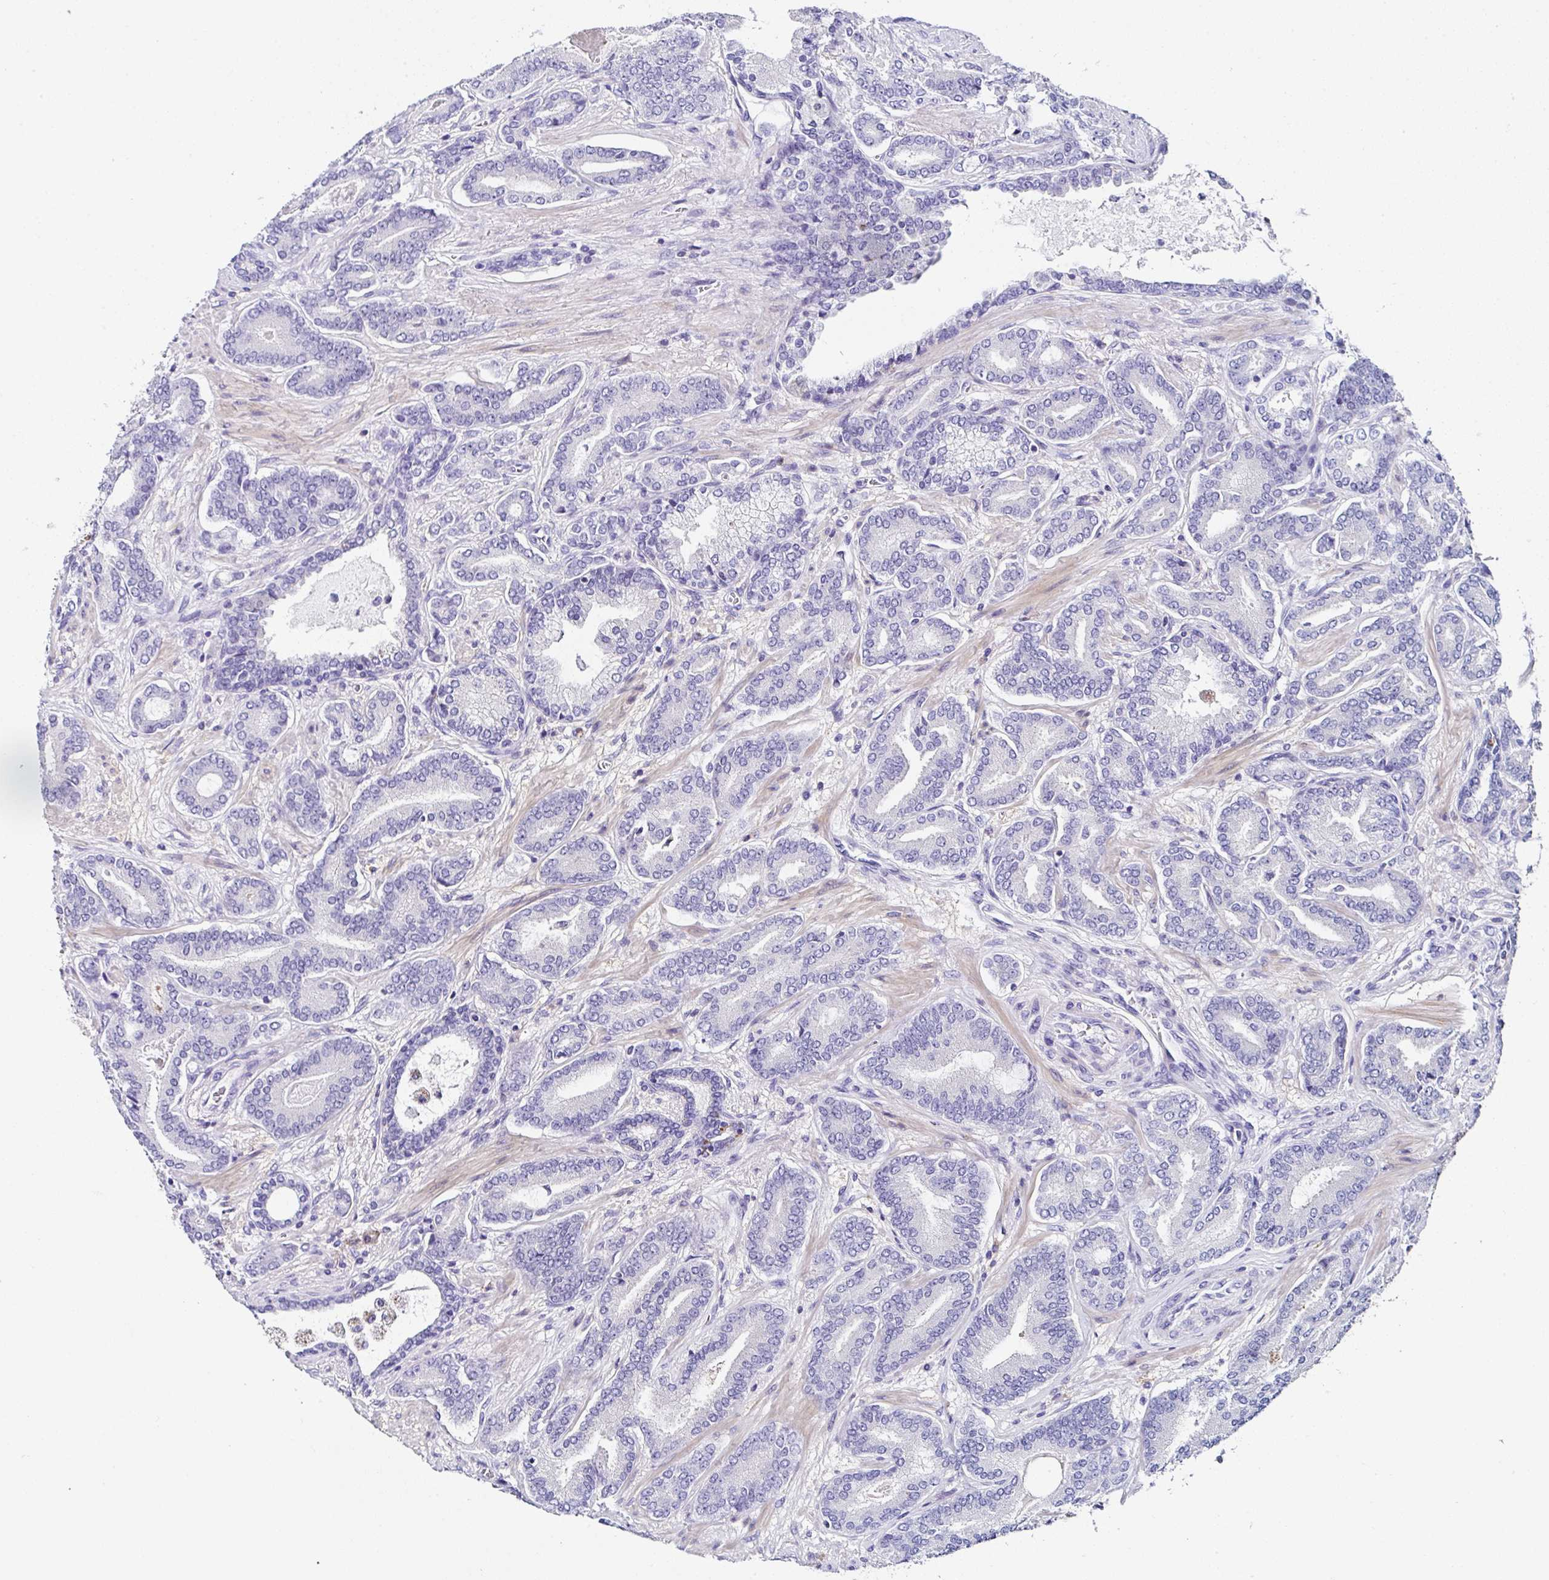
{"staining": {"intensity": "negative", "quantity": "none", "location": "none"}, "tissue": "prostate cancer", "cell_type": "Tumor cells", "image_type": "cancer", "snomed": [{"axis": "morphology", "description": "Adenocarcinoma, High grade"}, {"axis": "topography", "description": "Prostate"}], "caption": "Immunohistochemical staining of prostate high-grade adenocarcinoma displays no significant expression in tumor cells.", "gene": "UGT3A1", "patient": {"sex": "male", "age": 62}}